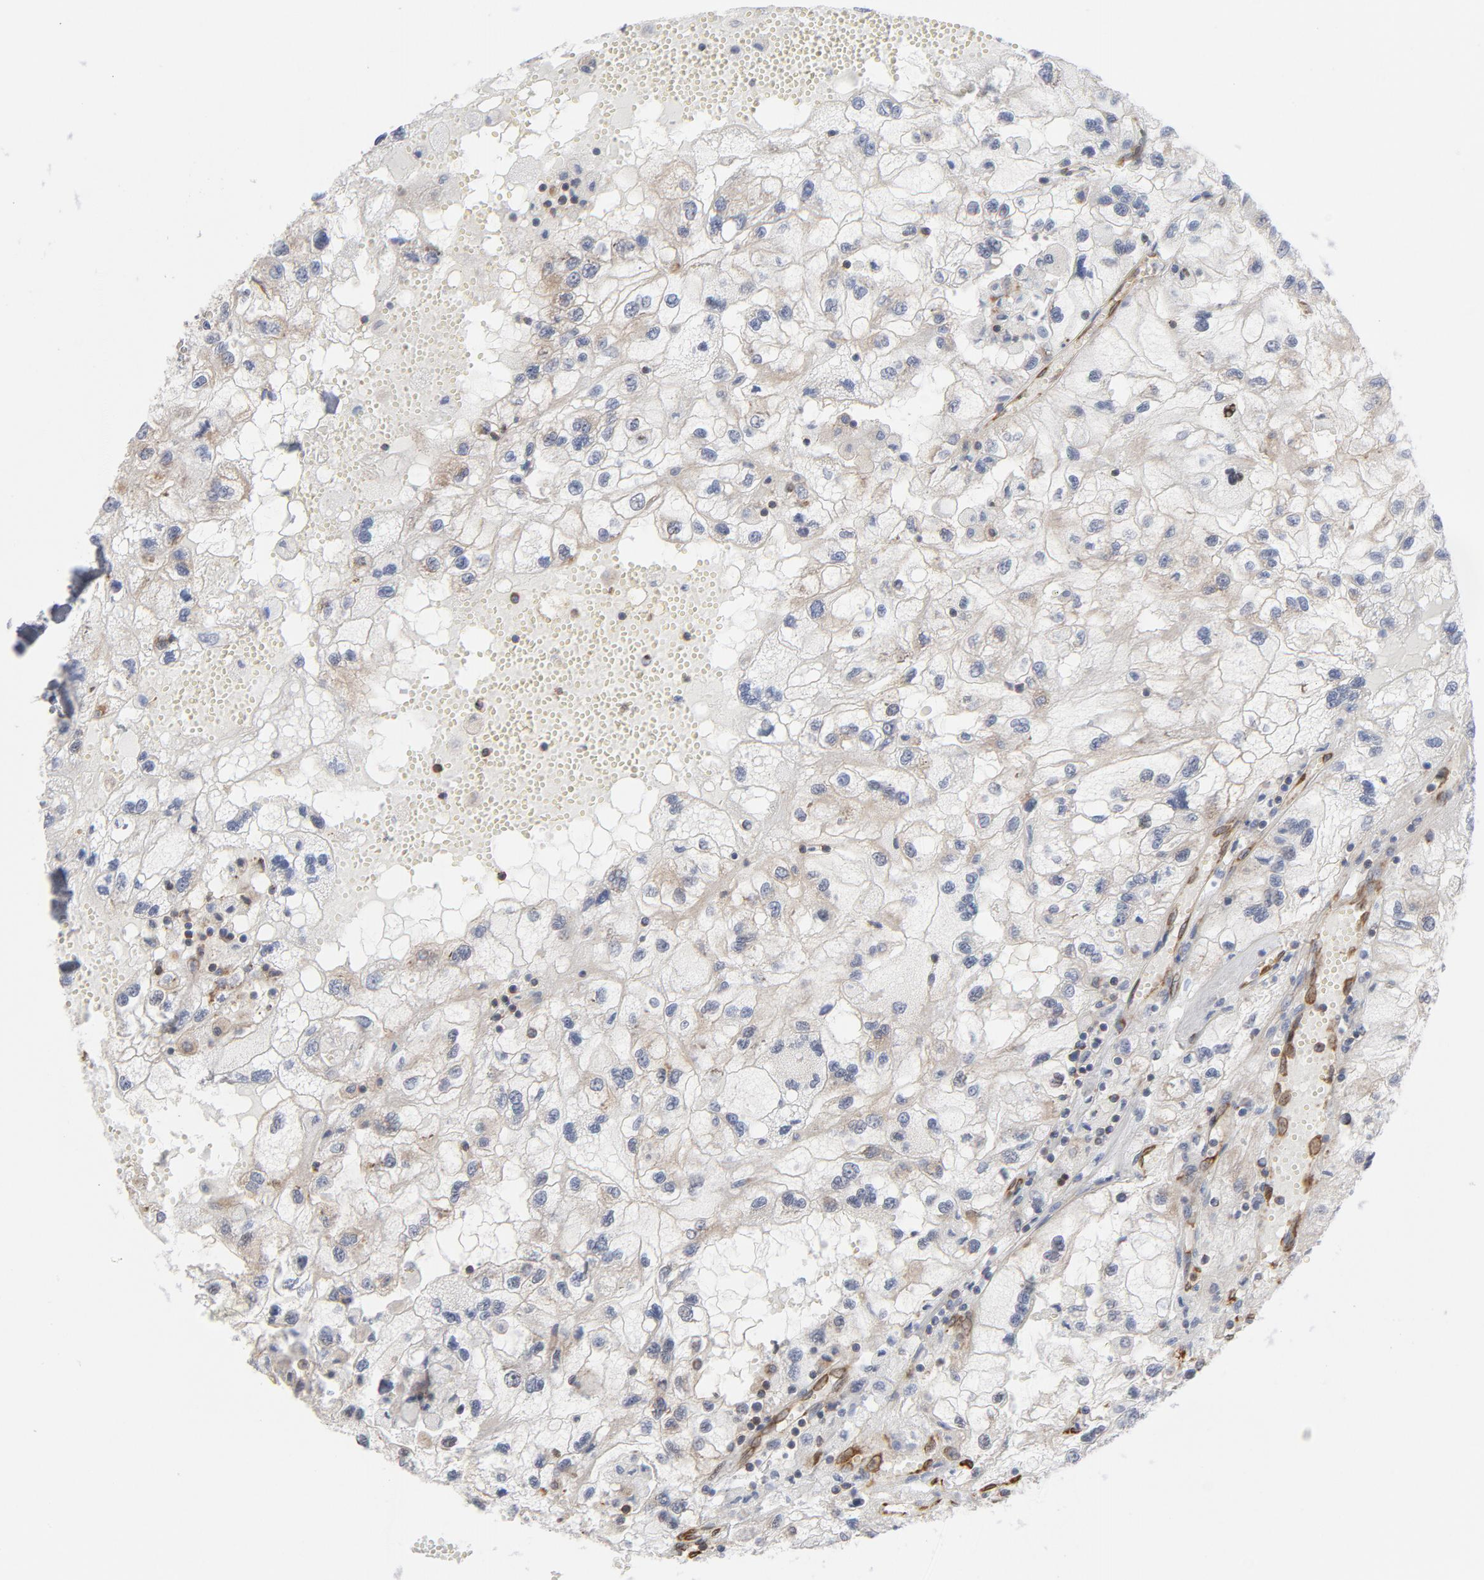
{"staining": {"intensity": "weak", "quantity": "<25%", "location": "cytoplasmic/membranous"}, "tissue": "renal cancer", "cell_type": "Tumor cells", "image_type": "cancer", "snomed": [{"axis": "morphology", "description": "Normal tissue, NOS"}, {"axis": "morphology", "description": "Adenocarcinoma, NOS"}, {"axis": "topography", "description": "Kidney"}], "caption": "Tumor cells show no significant protein positivity in renal cancer.", "gene": "OXA1L", "patient": {"sex": "male", "age": 71}}